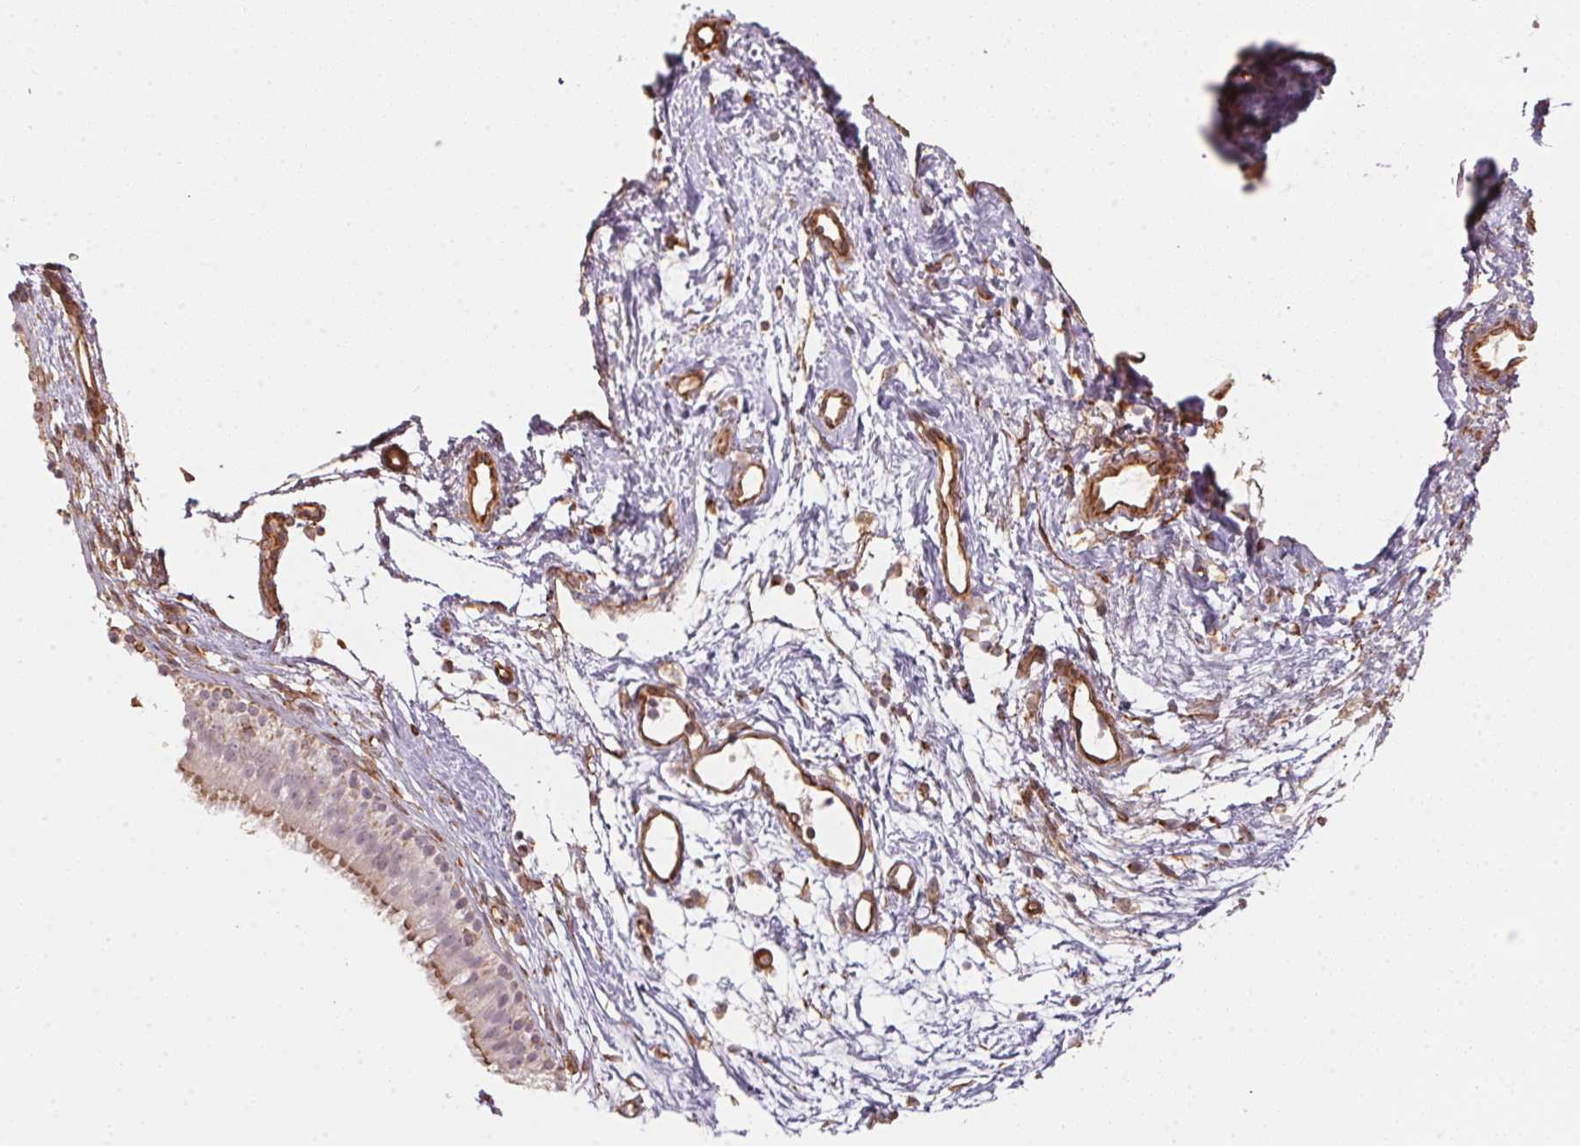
{"staining": {"intensity": "moderate", "quantity": "<25%", "location": "cytoplasmic/membranous"}, "tissue": "nasopharynx", "cell_type": "Respiratory epithelial cells", "image_type": "normal", "snomed": [{"axis": "morphology", "description": "Normal tissue, NOS"}, {"axis": "topography", "description": "Nasopharynx"}], "caption": "High-magnification brightfield microscopy of unremarkable nasopharynx stained with DAB (3,3'-diaminobenzidine) (brown) and counterstained with hematoxylin (blue). respiratory epithelial cells exhibit moderate cytoplasmic/membranous positivity is seen in about<25% of cells. (IHC, brightfield microscopy, high magnification).", "gene": "FOXR2", "patient": {"sex": "male", "age": 58}}